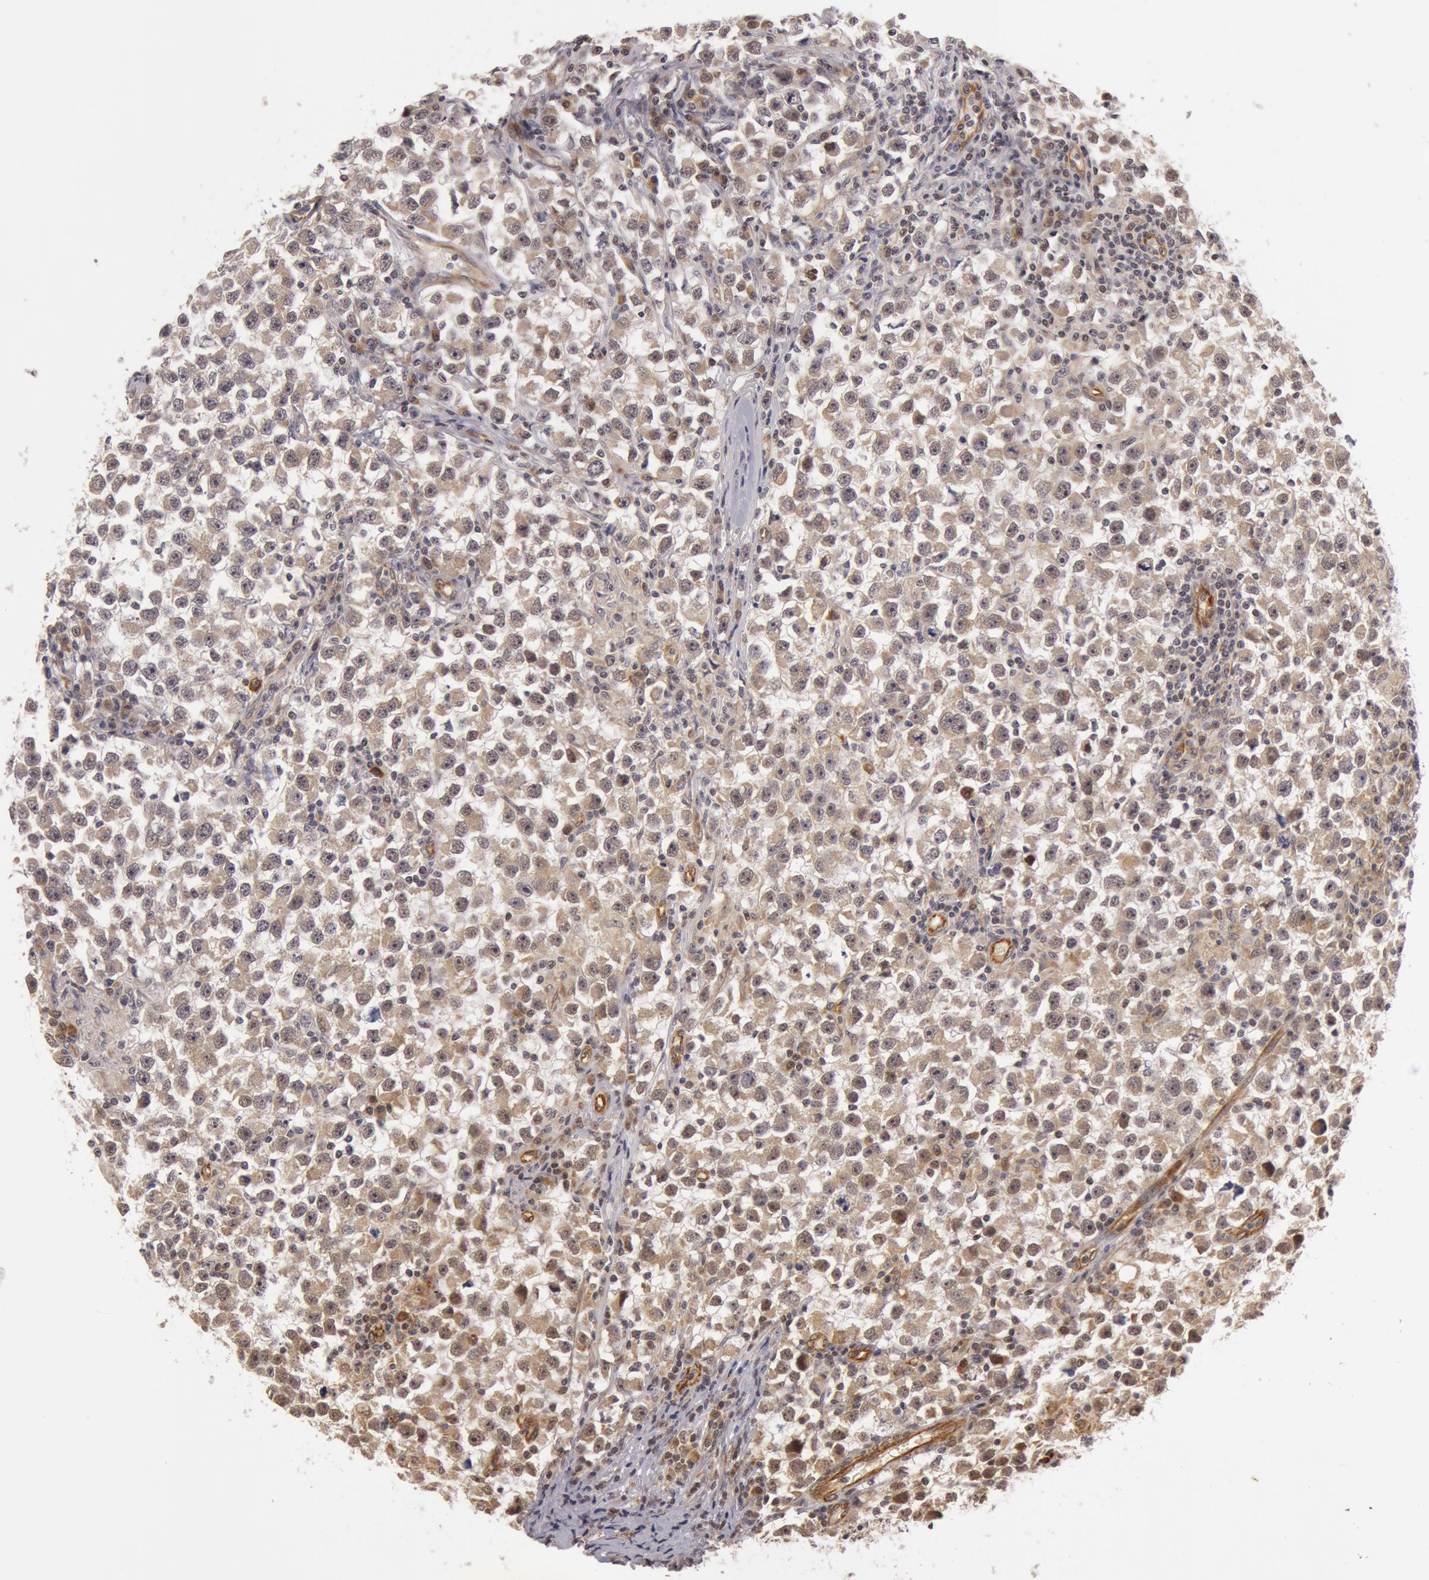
{"staining": {"intensity": "weak", "quantity": ">75%", "location": "cytoplasmic/membranous"}, "tissue": "testis cancer", "cell_type": "Tumor cells", "image_type": "cancer", "snomed": [{"axis": "morphology", "description": "Seminoma, NOS"}, {"axis": "topography", "description": "Testis"}], "caption": "Brown immunohistochemical staining in seminoma (testis) shows weak cytoplasmic/membranous staining in about >75% of tumor cells.", "gene": "SYTL4", "patient": {"sex": "male", "age": 33}}